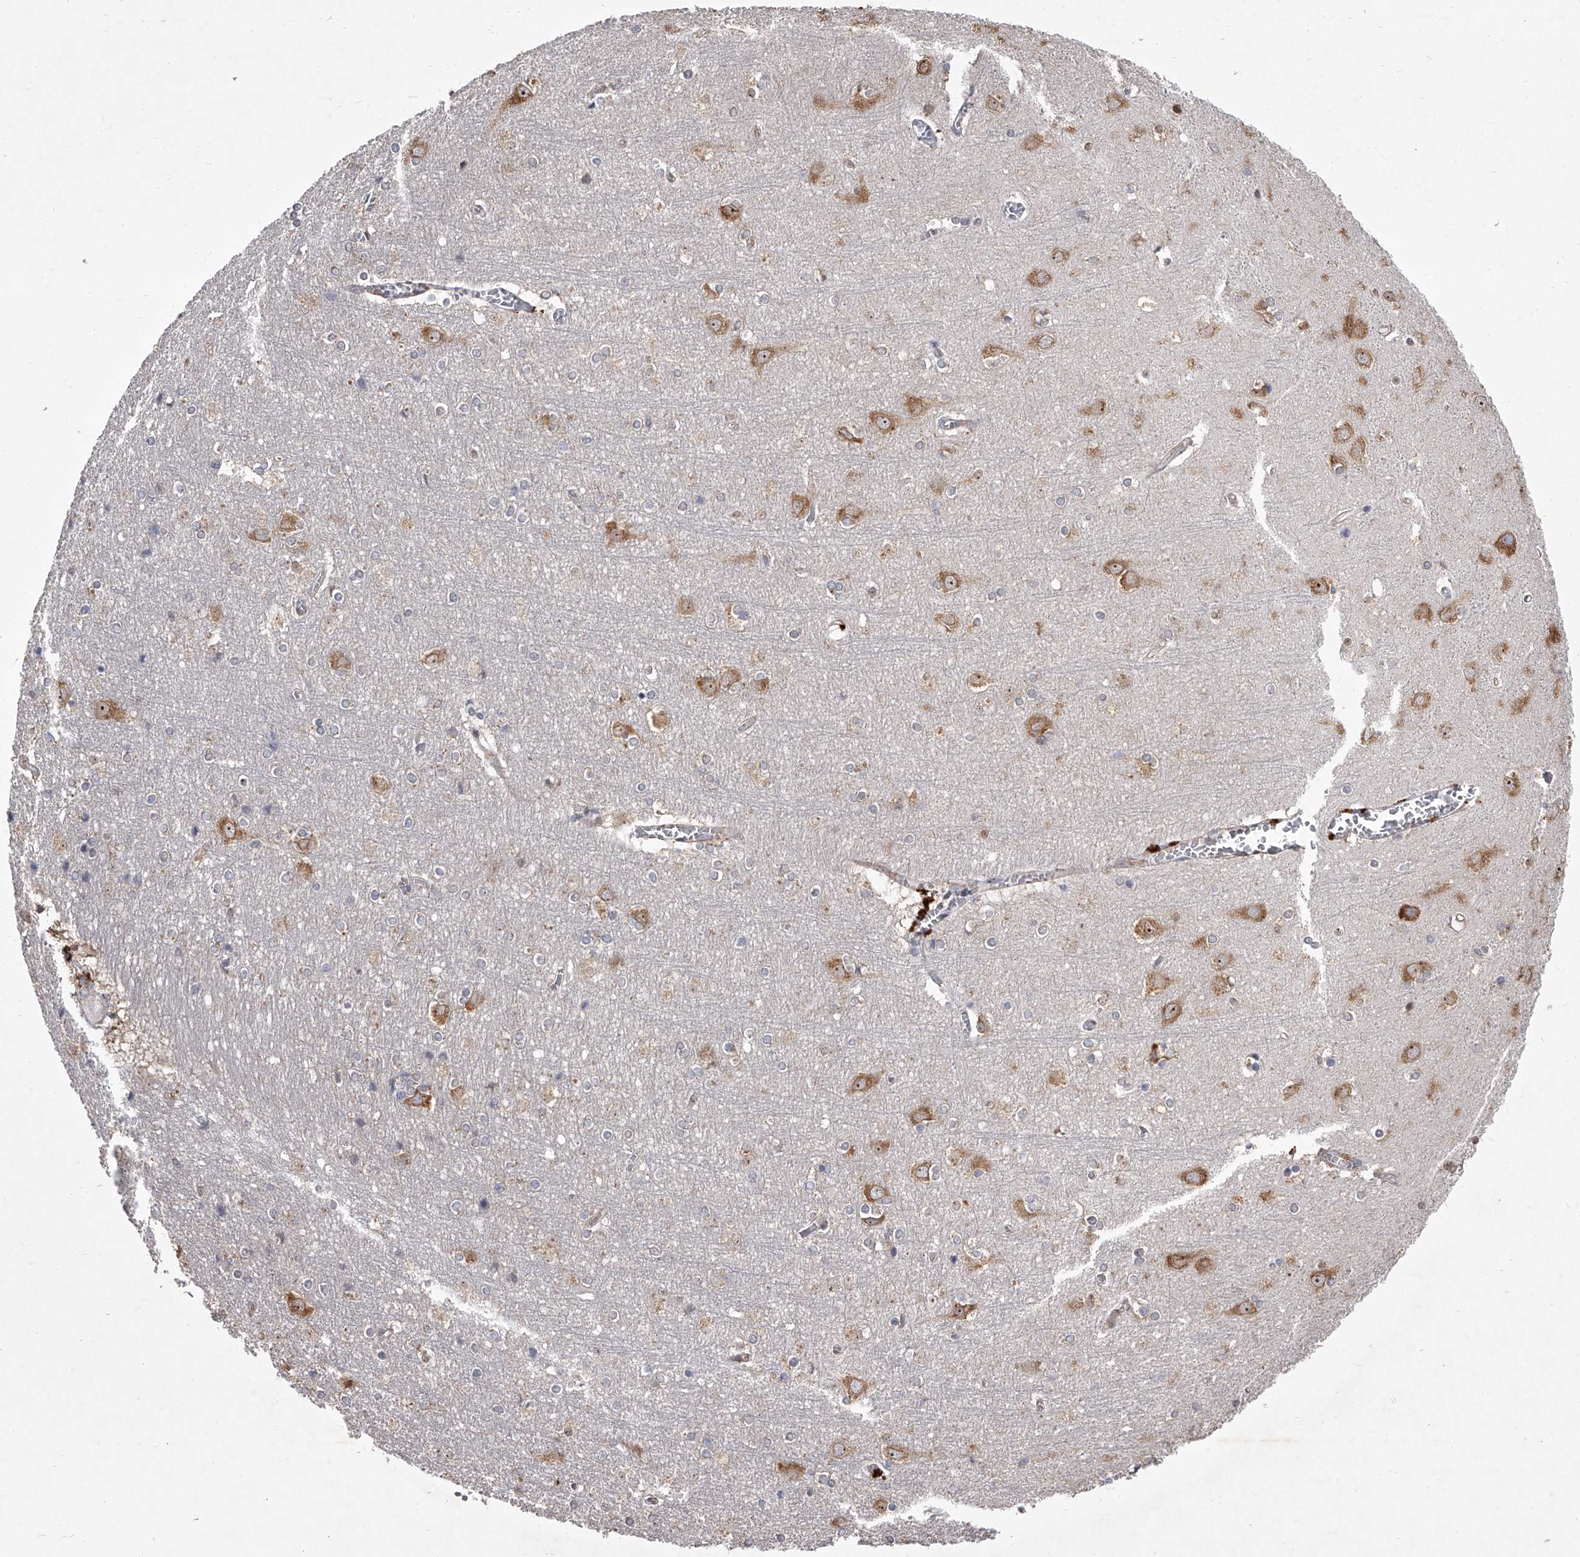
{"staining": {"intensity": "weak", "quantity": ">75%", "location": "cytoplasmic/membranous"}, "tissue": "cerebral cortex", "cell_type": "Endothelial cells", "image_type": "normal", "snomed": [{"axis": "morphology", "description": "Normal tissue, NOS"}, {"axis": "topography", "description": "Cerebral cortex"}], "caption": "Immunohistochemistry of unremarkable human cerebral cortex displays low levels of weak cytoplasmic/membranous staining in about >75% of endothelial cells.", "gene": "EIF2S2", "patient": {"sex": "male", "age": 54}}